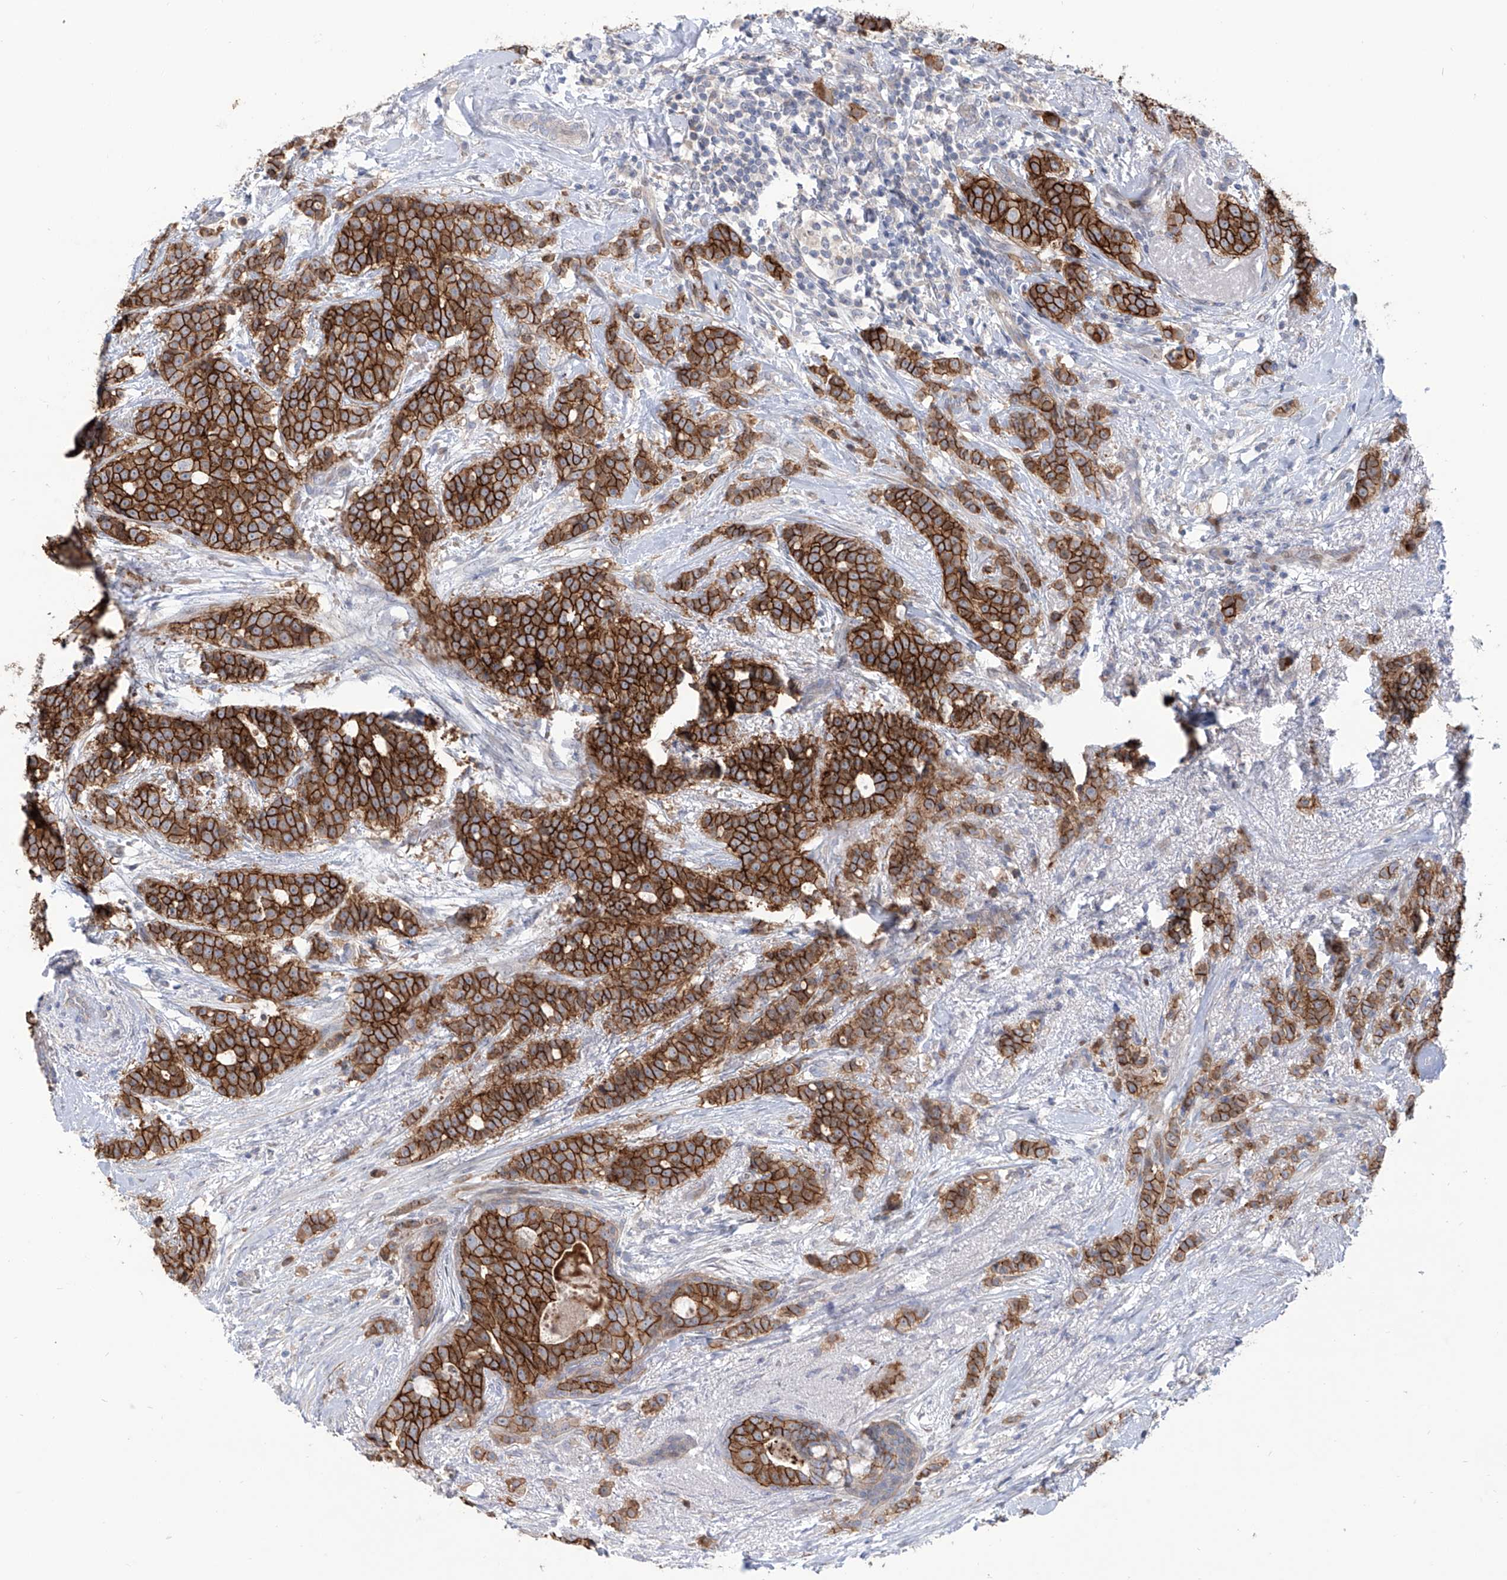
{"staining": {"intensity": "strong", "quantity": ">75%", "location": "cytoplasmic/membranous"}, "tissue": "breast cancer", "cell_type": "Tumor cells", "image_type": "cancer", "snomed": [{"axis": "morphology", "description": "Lobular carcinoma"}, {"axis": "topography", "description": "Breast"}], "caption": "A high amount of strong cytoplasmic/membranous expression is identified in about >75% of tumor cells in breast cancer (lobular carcinoma) tissue.", "gene": "LRRC1", "patient": {"sex": "female", "age": 51}}